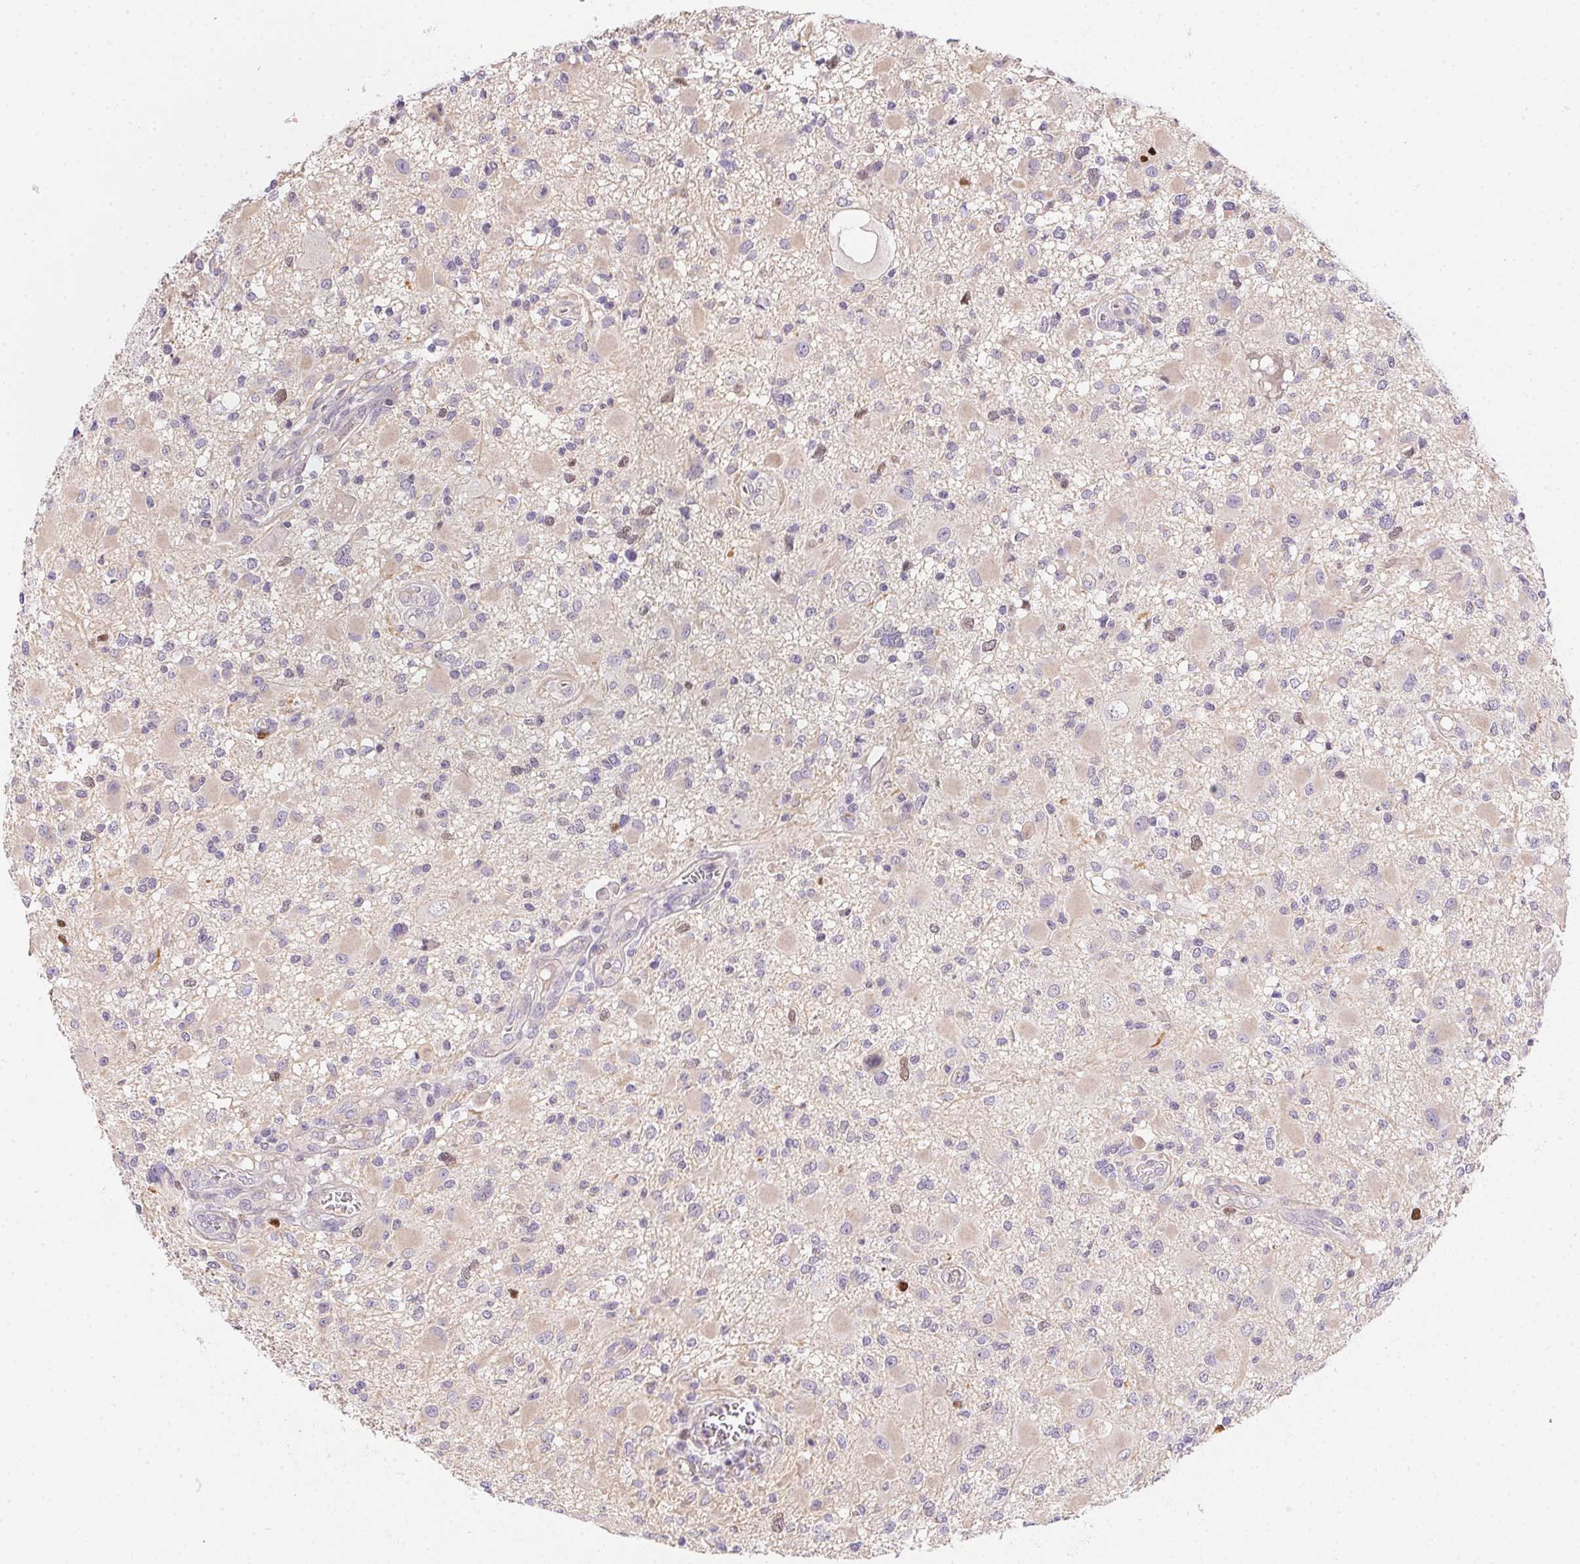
{"staining": {"intensity": "negative", "quantity": "none", "location": "none"}, "tissue": "glioma", "cell_type": "Tumor cells", "image_type": "cancer", "snomed": [{"axis": "morphology", "description": "Glioma, malignant, High grade"}, {"axis": "topography", "description": "Brain"}], "caption": "Photomicrograph shows no significant protein staining in tumor cells of malignant high-grade glioma.", "gene": "HELLS", "patient": {"sex": "male", "age": 54}}